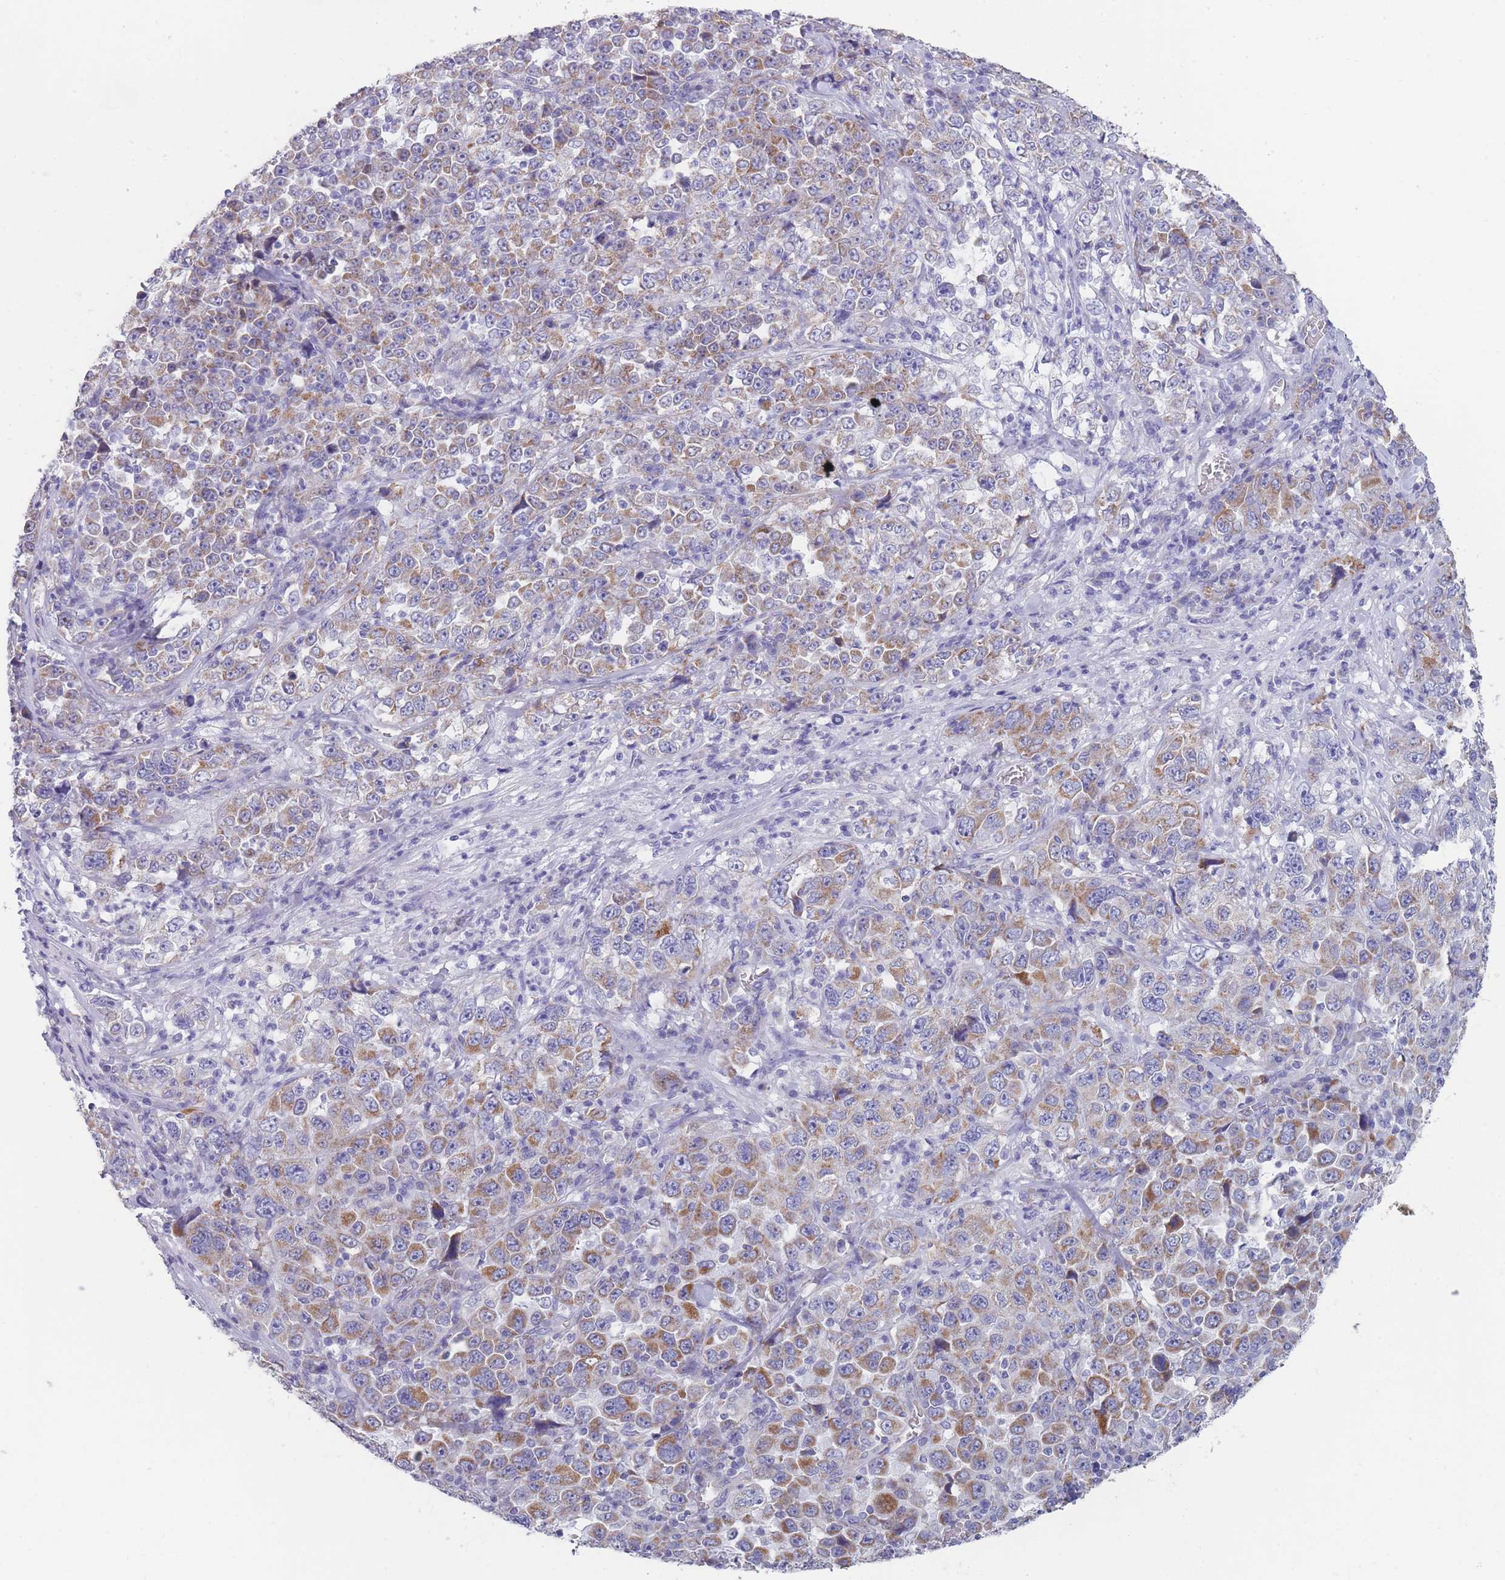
{"staining": {"intensity": "moderate", "quantity": ">75%", "location": "cytoplasmic/membranous"}, "tissue": "stomach cancer", "cell_type": "Tumor cells", "image_type": "cancer", "snomed": [{"axis": "morphology", "description": "Normal tissue, NOS"}, {"axis": "morphology", "description": "Adenocarcinoma, NOS"}, {"axis": "topography", "description": "Stomach, upper"}, {"axis": "topography", "description": "Stomach"}], "caption": "Brown immunohistochemical staining in human stomach cancer demonstrates moderate cytoplasmic/membranous positivity in approximately >75% of tumor cells.", "gene": "MRPS14", "patient": {"sex": "male", "age": 59}}